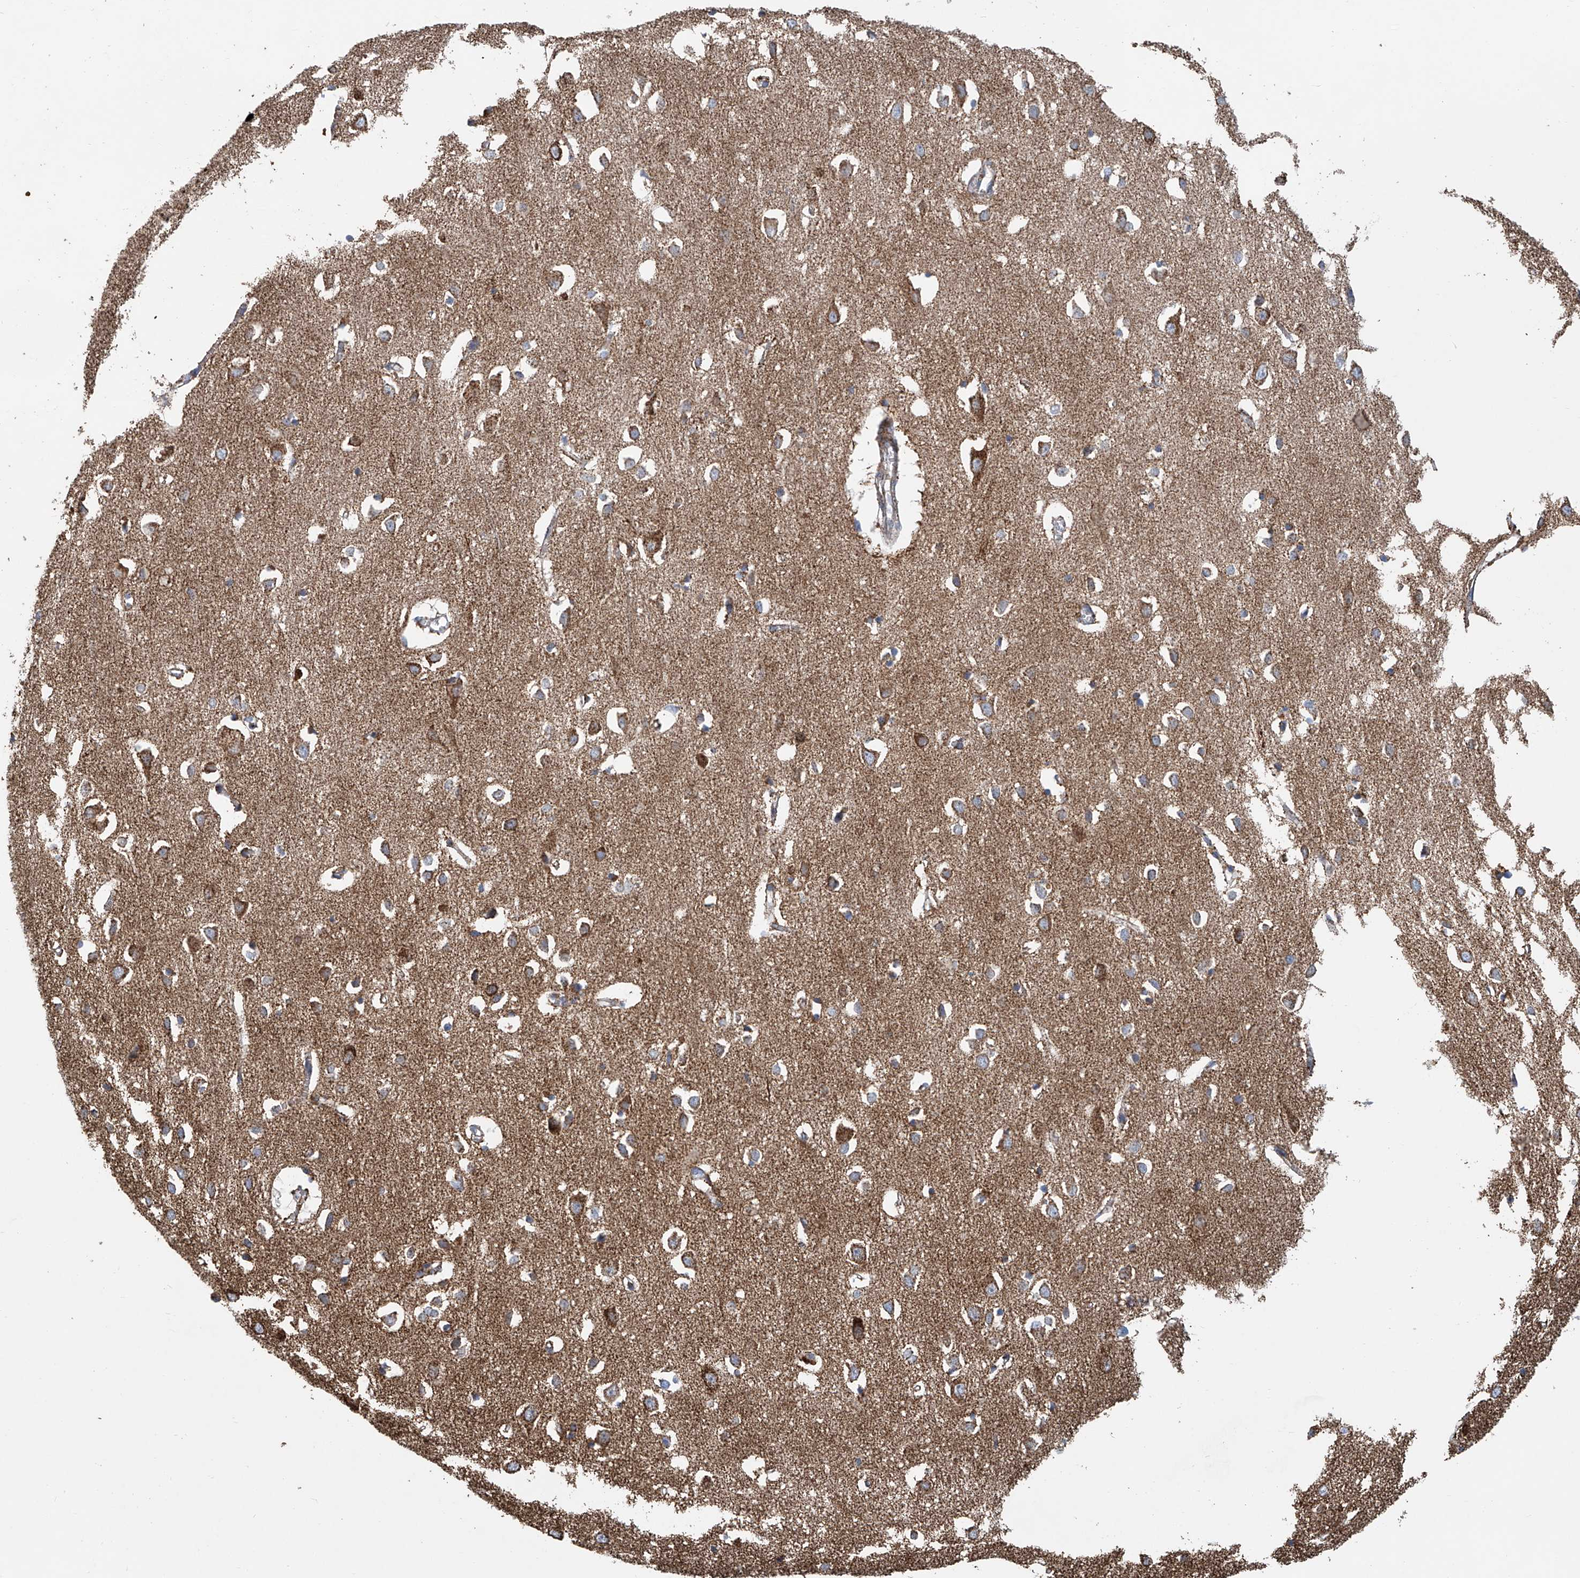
{"staining": {"intensity": "weak", "quantity": ">75%", "location": "cytoplasmic/membranous"}, "tissue": "cerebral cortex", "cell_type": "Endothelial cells", "image_type": "normal", "snomed": [{"axis": "morphology", "description": "Normal tissue, NOS"}, {"axis": "topography", "description": "Cerebral cortex"}], "caption": "Cerebral cortex was stained to show a protein in brown. There is low levels of weak cytoplasmic/membranous positivity in about >75% of endothelial cells. The staining was performed using DAB, with brown indicating positive protein expression. Nuclei are stained blue with hematoxylin.", "gene": "MCL1", "patient": {"sex": "female", "age": 64}}